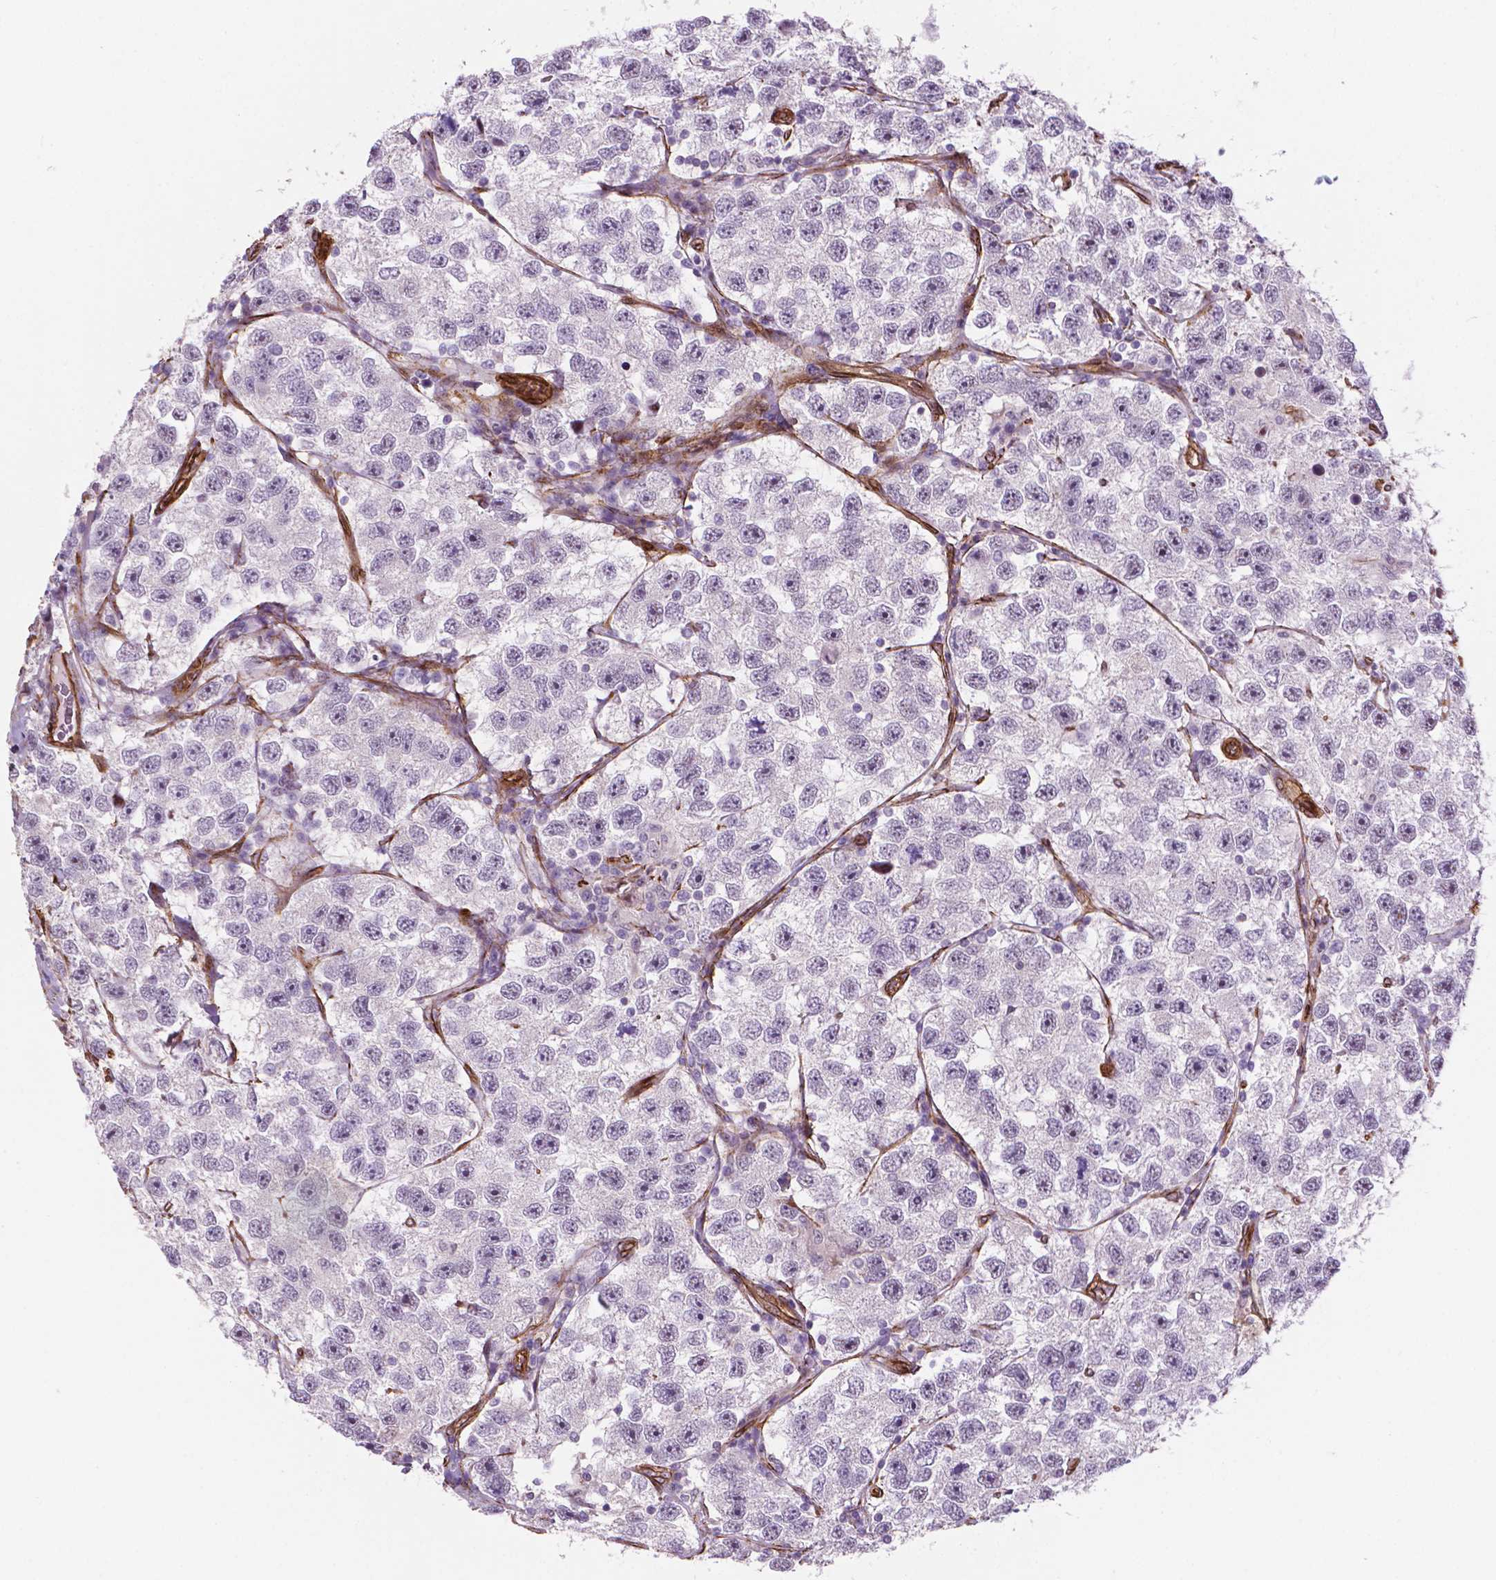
{"staining": {"intensity": "negative", "quantity": "none", "location": "none"}, "tissue": "testis cancer", "cell_type": "Tumor cells", "image_type": "cancer", "snomed": [{"axis": "morphology", "description": "Seminoma, NOS"}, {"axis": "topography", "description": "Testis"}], "caption": "The immunohistochemistry histopathology image has no significant staining in tumor cells of testis seminoma tissue.", "gene": "EGFL8", "patient": {"sex": "male", "age": 26}}